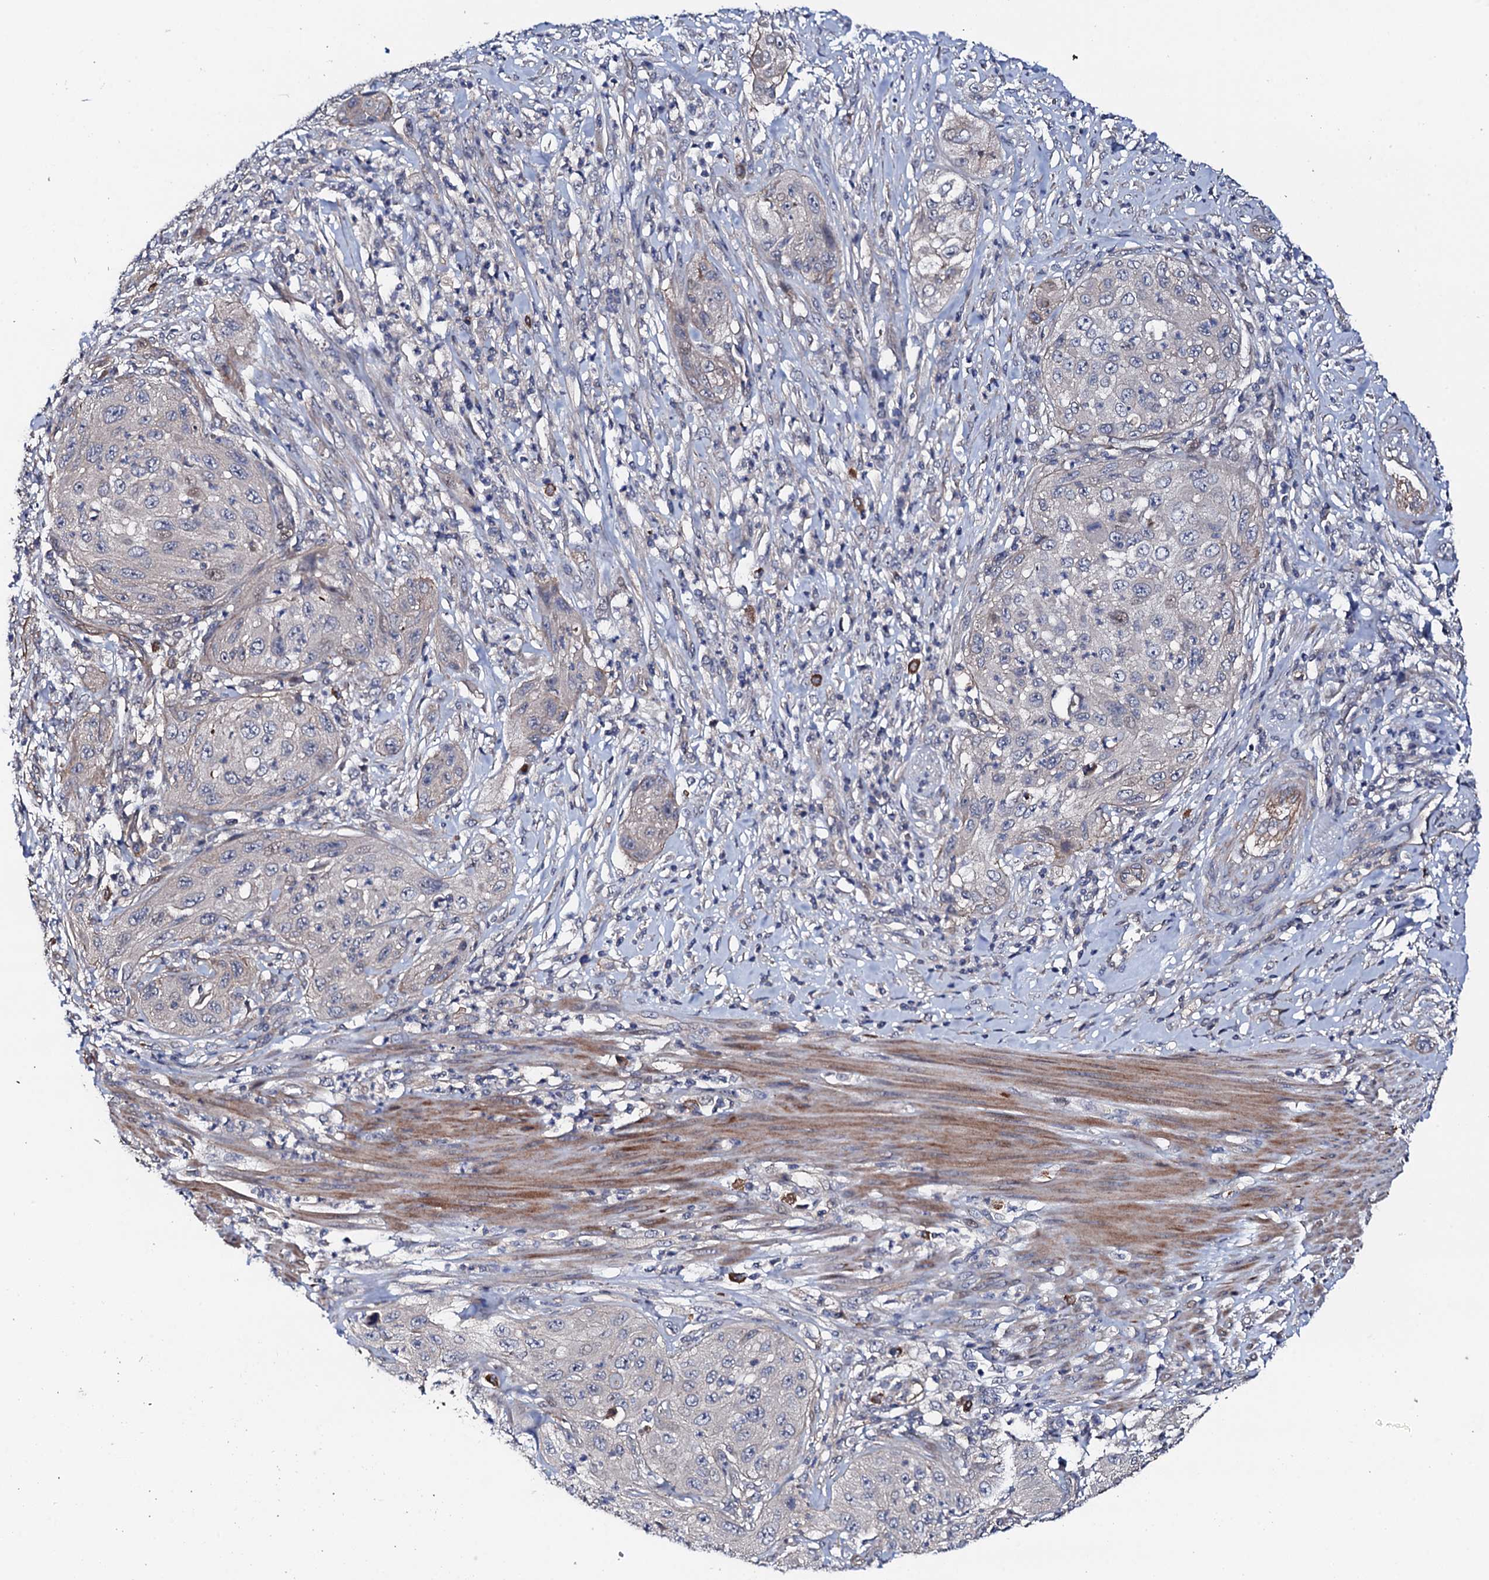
{"staining": {"intensity": "weak", "quantity": "<25%", "location": "cytoplasmic/membranous,nuclear"}, "tissue": "cervical cancer", "cell_type": "Tumor cells", "image_type": "cancer", "snomed": [{"axis": "morphology", "description": "Squamous cell carcinoma, NOS"}, {"axis": "topography", "description": "Cervix"}], "caption": "High power microscopy image of an immunohistochemistry (IHC) image of cervical cancer, revealing no significant positivity in tumor cells.", "gene": "CIAO2A", "patient": {"sex": "female", "age": 42}}